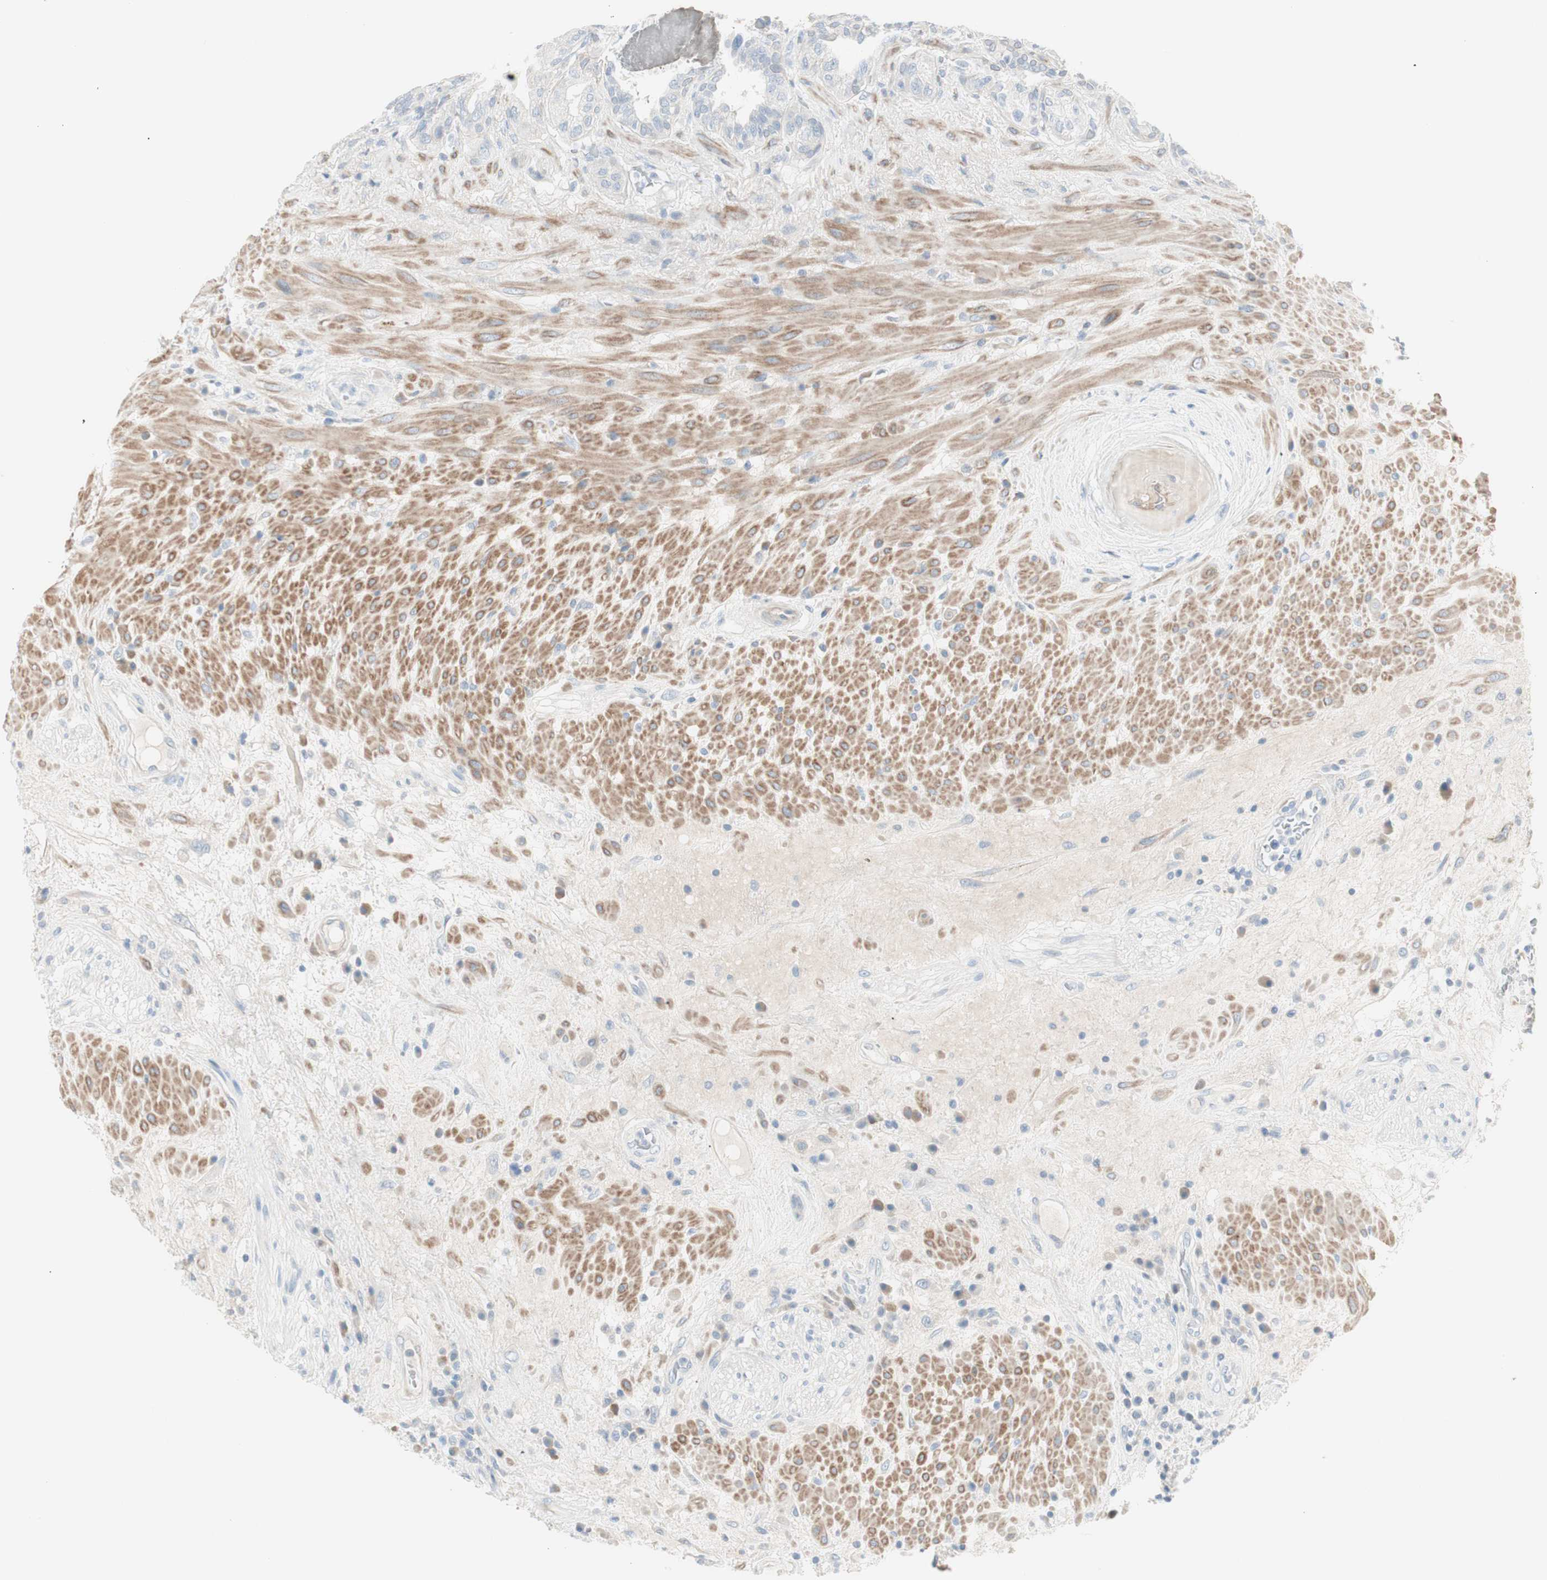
{"staining": {"intensity": "negative", "quantity": "none", "location": "none"}, "tissue": "seminal vesicle", "cell_type": "Glandular cells", "image_type": "normal", "snomed": [{"axis": "morphology", "description": "Normal tissue, NOS"}, {"axis": "topography", "description": "Seminal veicle"}], "caption": "IHC image of normal seminal vesicle: human seminal vesicle stained with DAB (3,3'-diaminobenzidine) demonstrates no significant protein staining in glandular cells.", "gene": "CDHR5", "patient": {"sex": "male", "age": 61}}